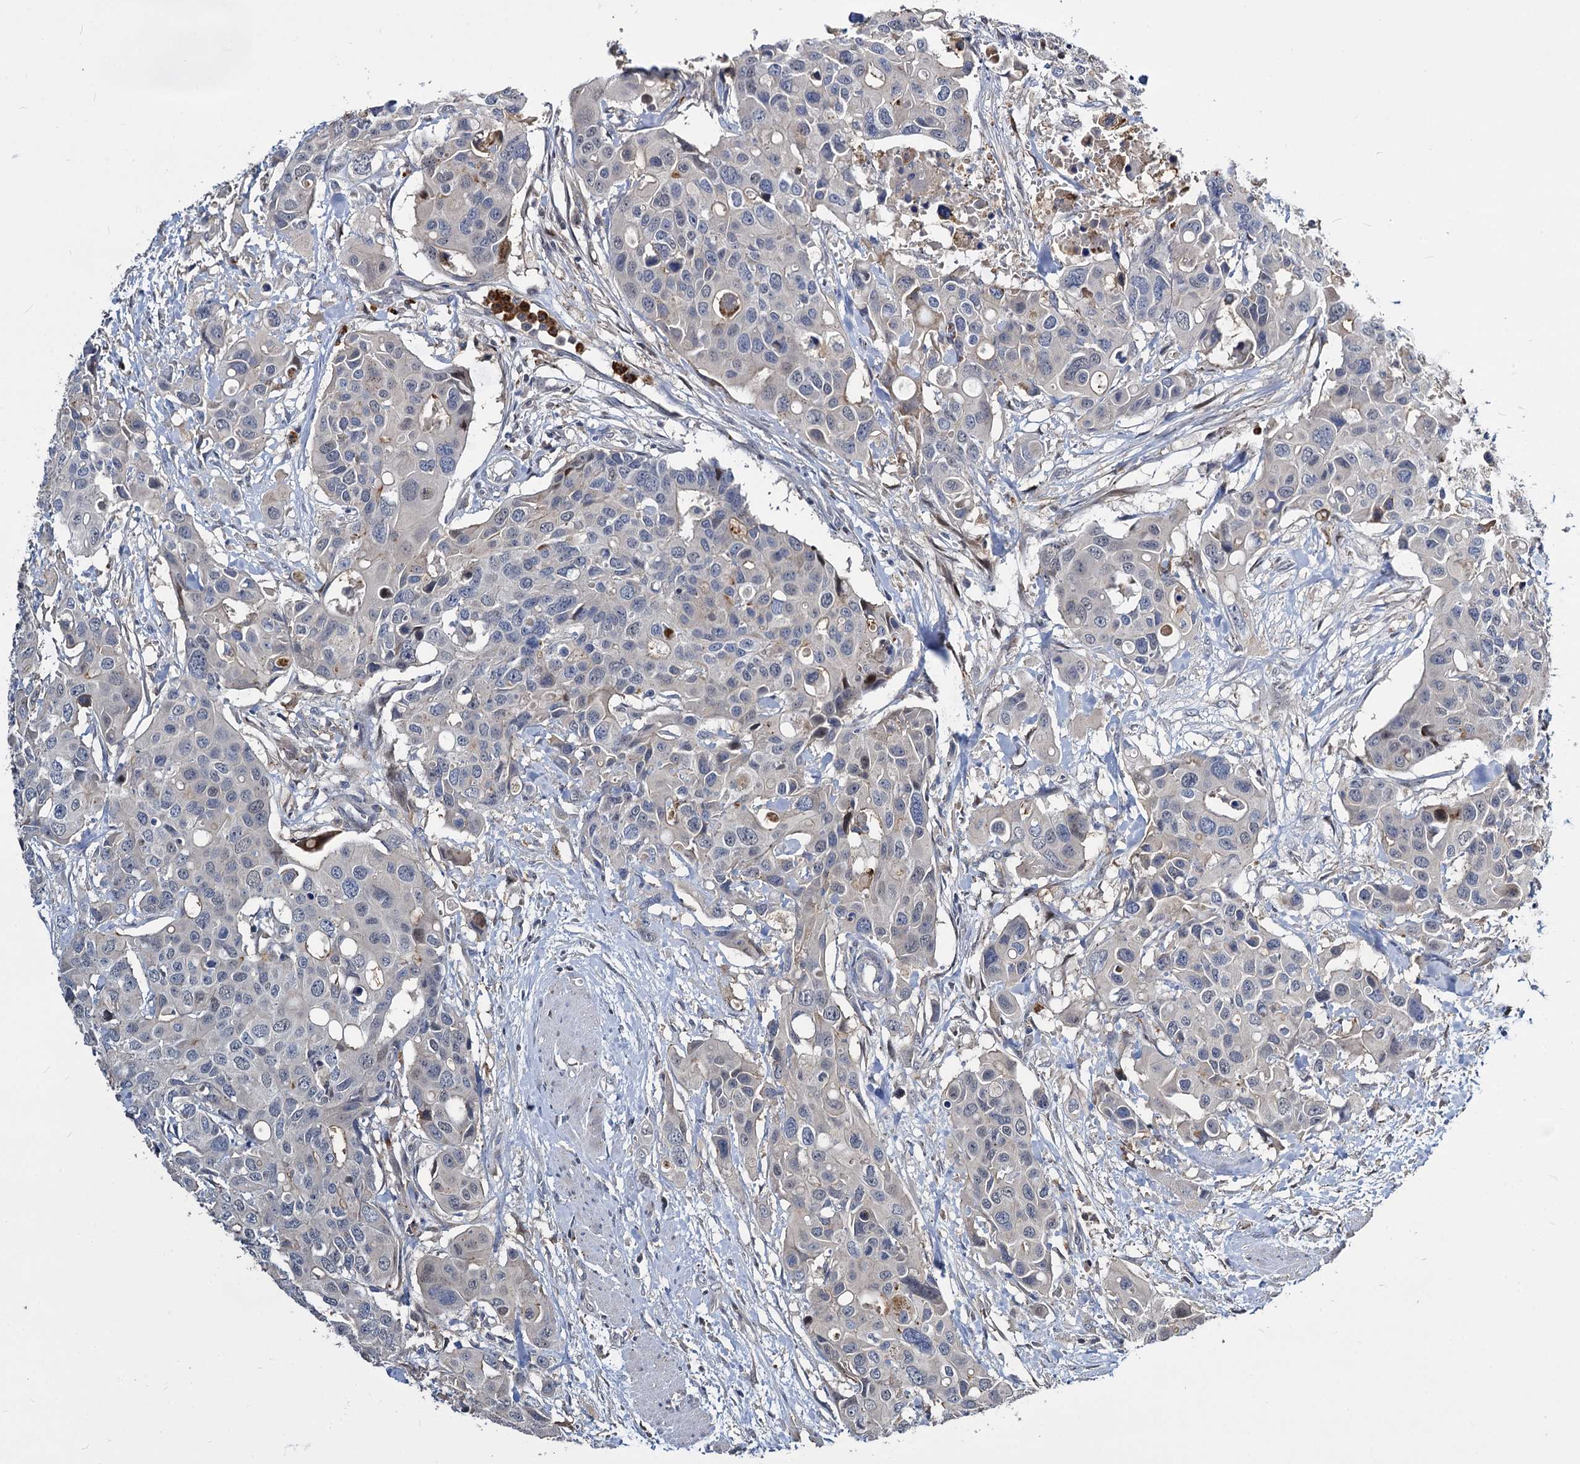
{"staining": {"intensity": "negative", "quantity": "none", "location": "none"}, "tissue": "colorectal cancer", "cell_type": "Tumor cells", "image_type": "cancer", "snomed": [{"axis": "morphology", "description": "Adenocarcinoma, NOS"}, {"axis": "topography", "description": "Colon"}], "caption": "Histopathology image shows no significant protein expression in tumor cells of adenocarcinoma (colorectal). The staining is performed using DAB (3,3'-diaminobenzidine) brown chromogen with nuclei counter-stained in using hematoxylin.", "gene": "ATG101", "patient": {"sex": "male", "age": 77}}